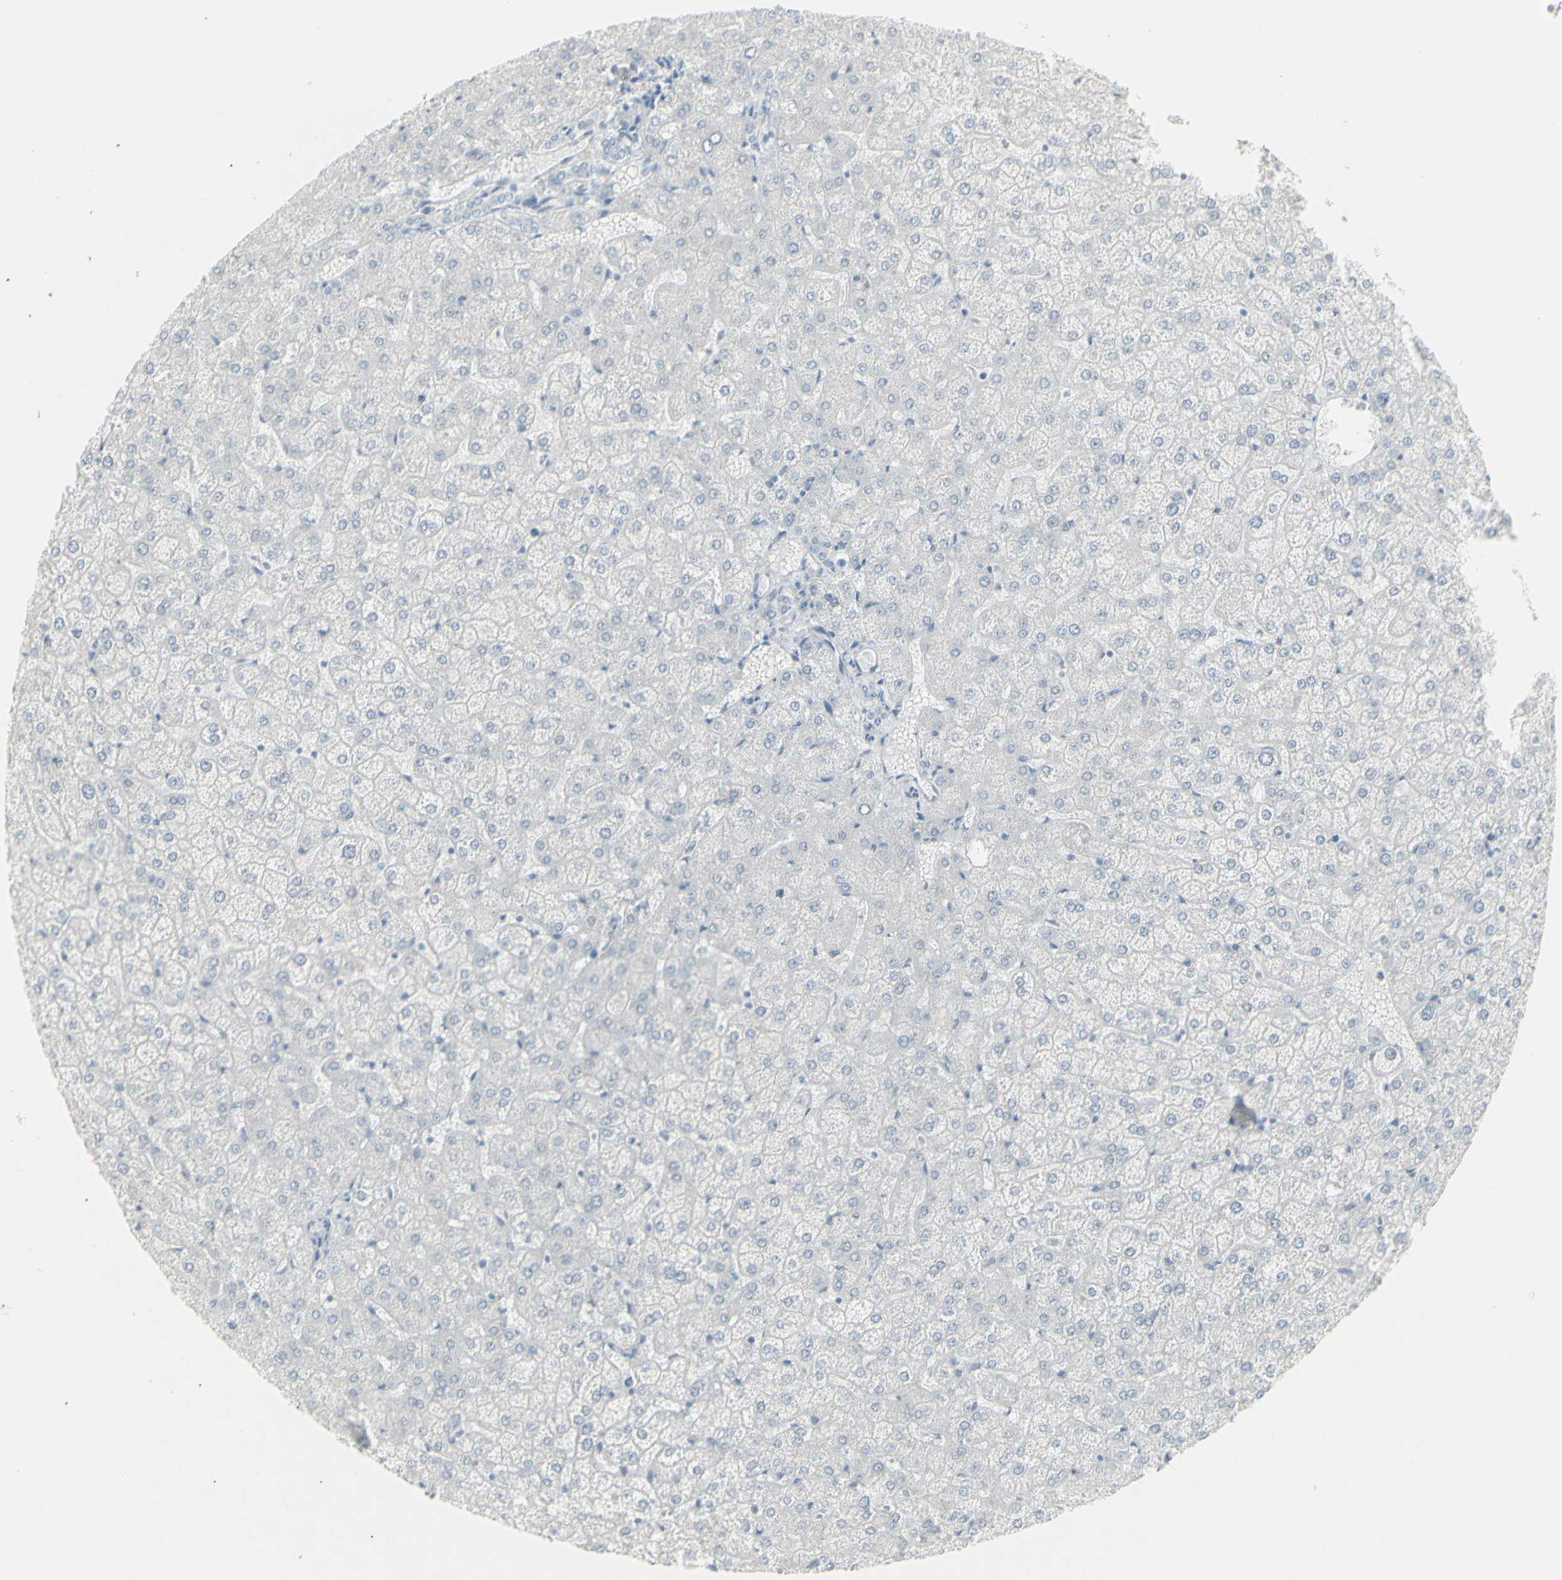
{"staining": {"intensity": "negative", "quantity": "none", "location": "none"}, "tissue": "liver", "cell_type": "Cholangiocytes", "image_type": "normal", "snomed": [{"axis": "morphology", "description": "Normal tissue, NOS"}, {"axis": "topography", "description": "Liver"}], "caption": "Cholangiocytes are negative for protein expression in benign human liver.", "gene": "YBX2", "patient": {"sex": "female", "age": 32}}